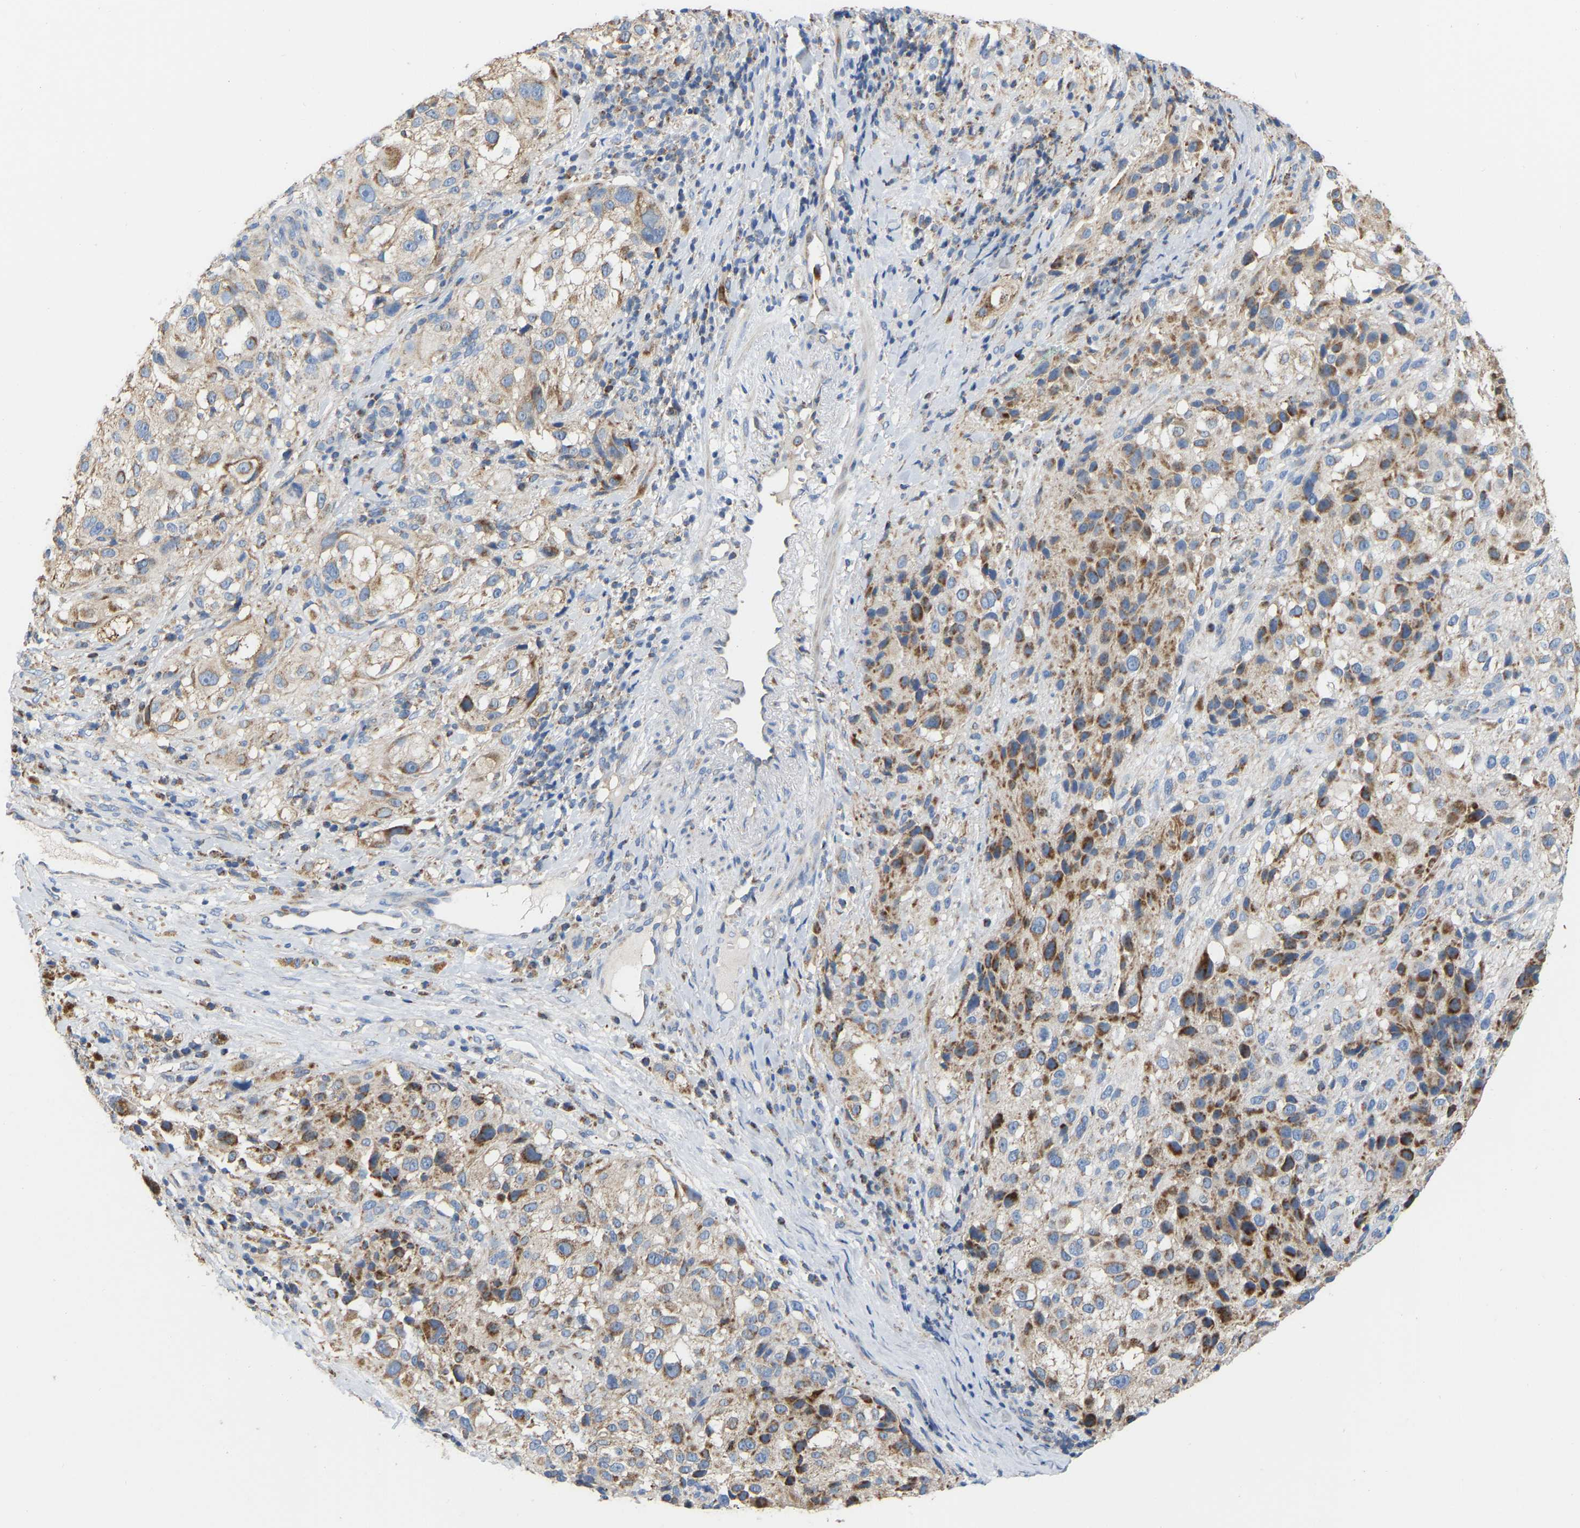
{"staining": {"intensity": "moderate", "quantity": "<25%", "location": "cytoplasmic/membranous"}, "tissue": "melanoma", "cell_type": "Tumor cells", "image_type": "cancer", "snomed": [{"axis": "morphology", "description": "Necrosis, NOS"}, {"axis": "morphology", "description": "Malignant melanoma, NOS"}, {"axis": "topography", "description": "Skin"}], "caption": "Malignant melanoma tissue displays moderate cytoplasmic/membranous expression in about <25% of tumor cells", "gene": "CBLB", "patient": {"sex": "female", "age": 87}}